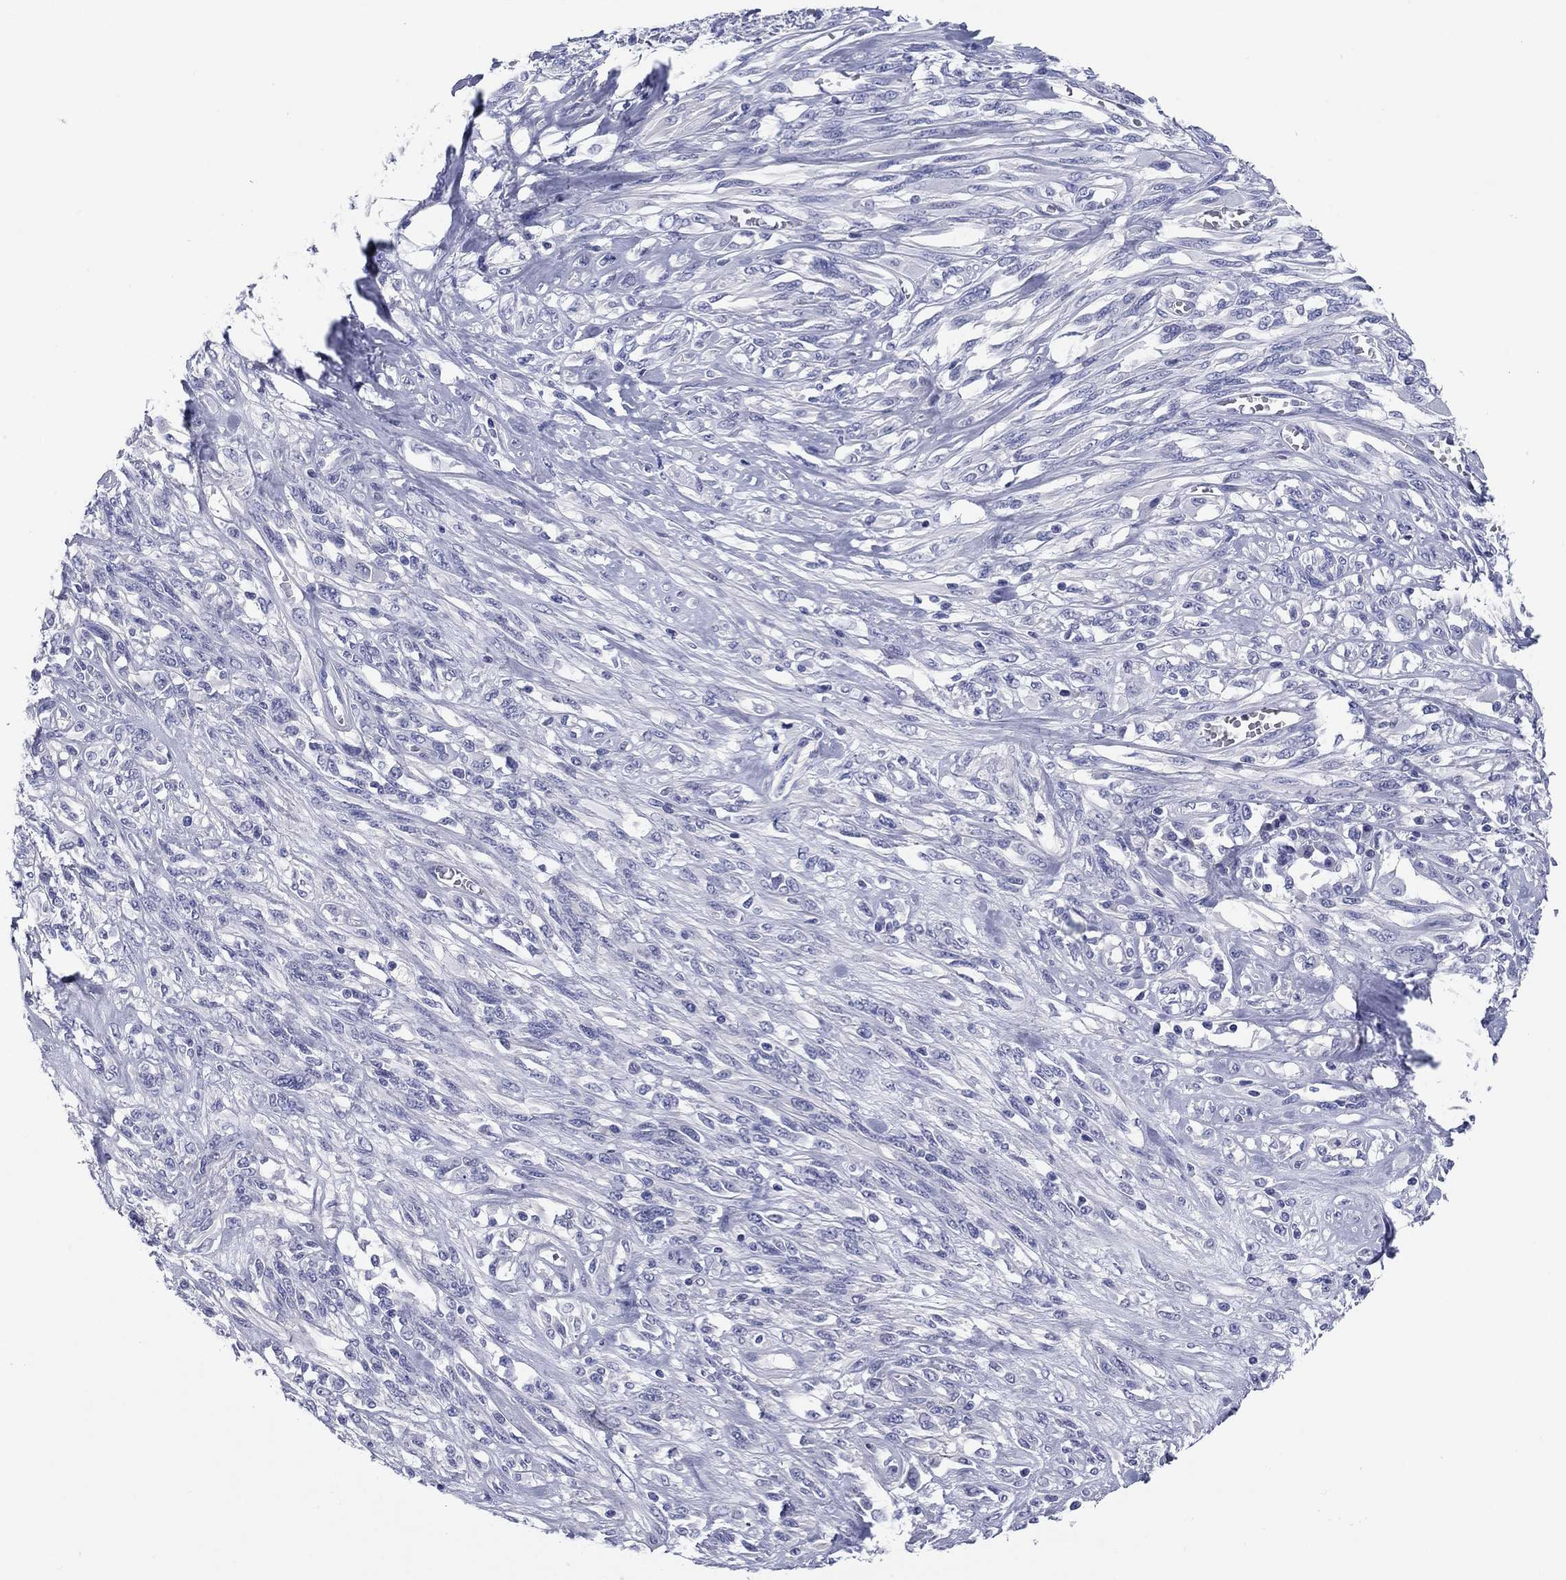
{"staining": {"intensity": "negative", "quantity": "none", "location": "none"}, "tissue": "melanoma", "cell_type": "Tumor cells", "image_type": "cancer", "snomed": [{"axis": "morphology", "description": "Malignant melanoma, NOS"}, {"axis": "topography", "description": "Skin"}], "caption": "A high-resolution photomicrograph shows IHC staining of melanoma, which demonstrates no significant expression in tumor cells.", "gene": "KCNH1", "patient": {"sex": "female", "age": 91}}